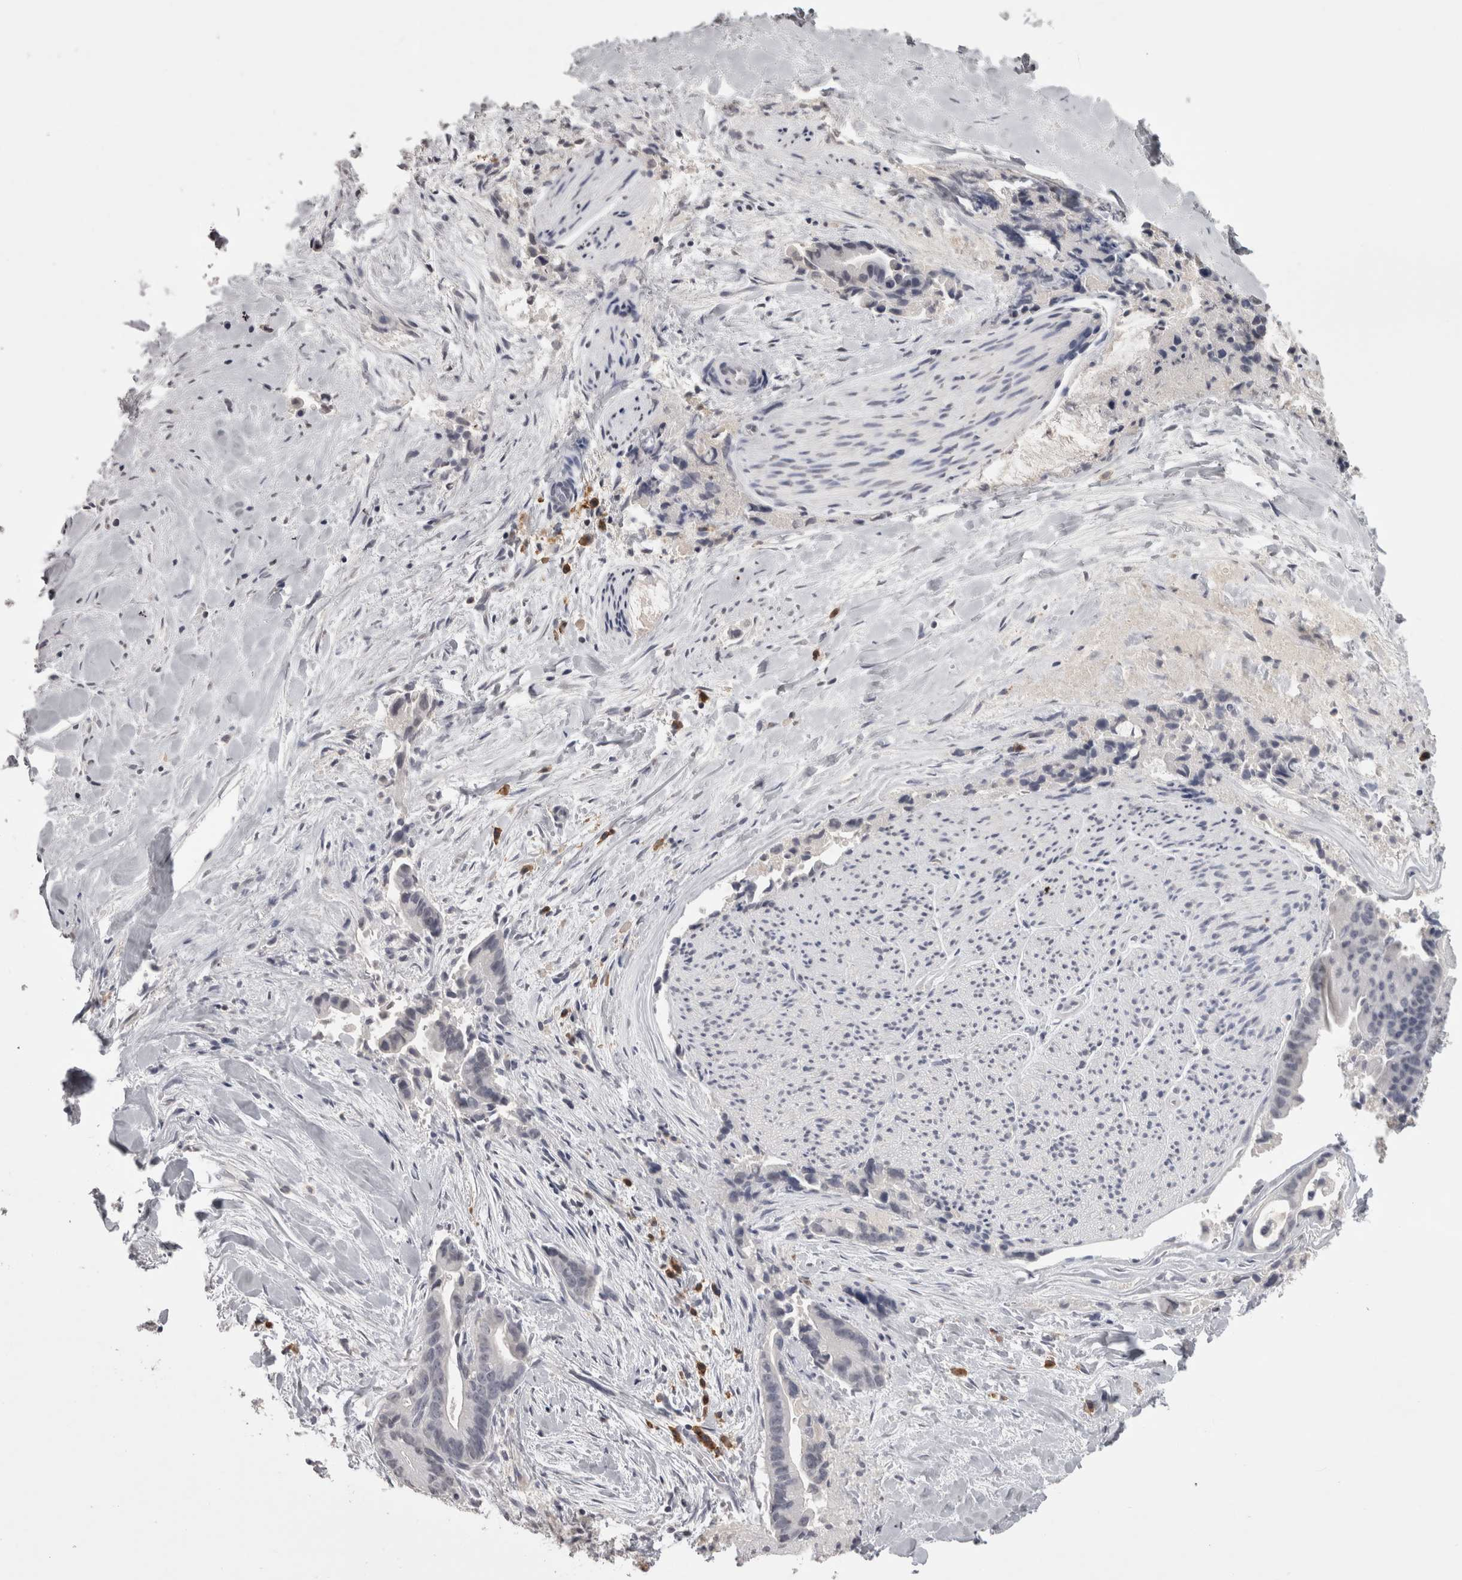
{"staining": {"intensity": "negative", "quantity": "none", "location": "none"}, "tissue": "liver cancer", "cell_type": "Tumor cells", "image_type": "cancer", "snomed": [{"axis": "morphology", "description": "Cholangiocarcinoma"}, {"axis": "topography", "description": "Liver"}], "caption": "Liver cancer (cholangiocarcinoma) was stained to show a protein in brown. There is no significant expression in tumor cells.", "gene": "LAX1", "patient": {"sex": "female", "age": 55}}